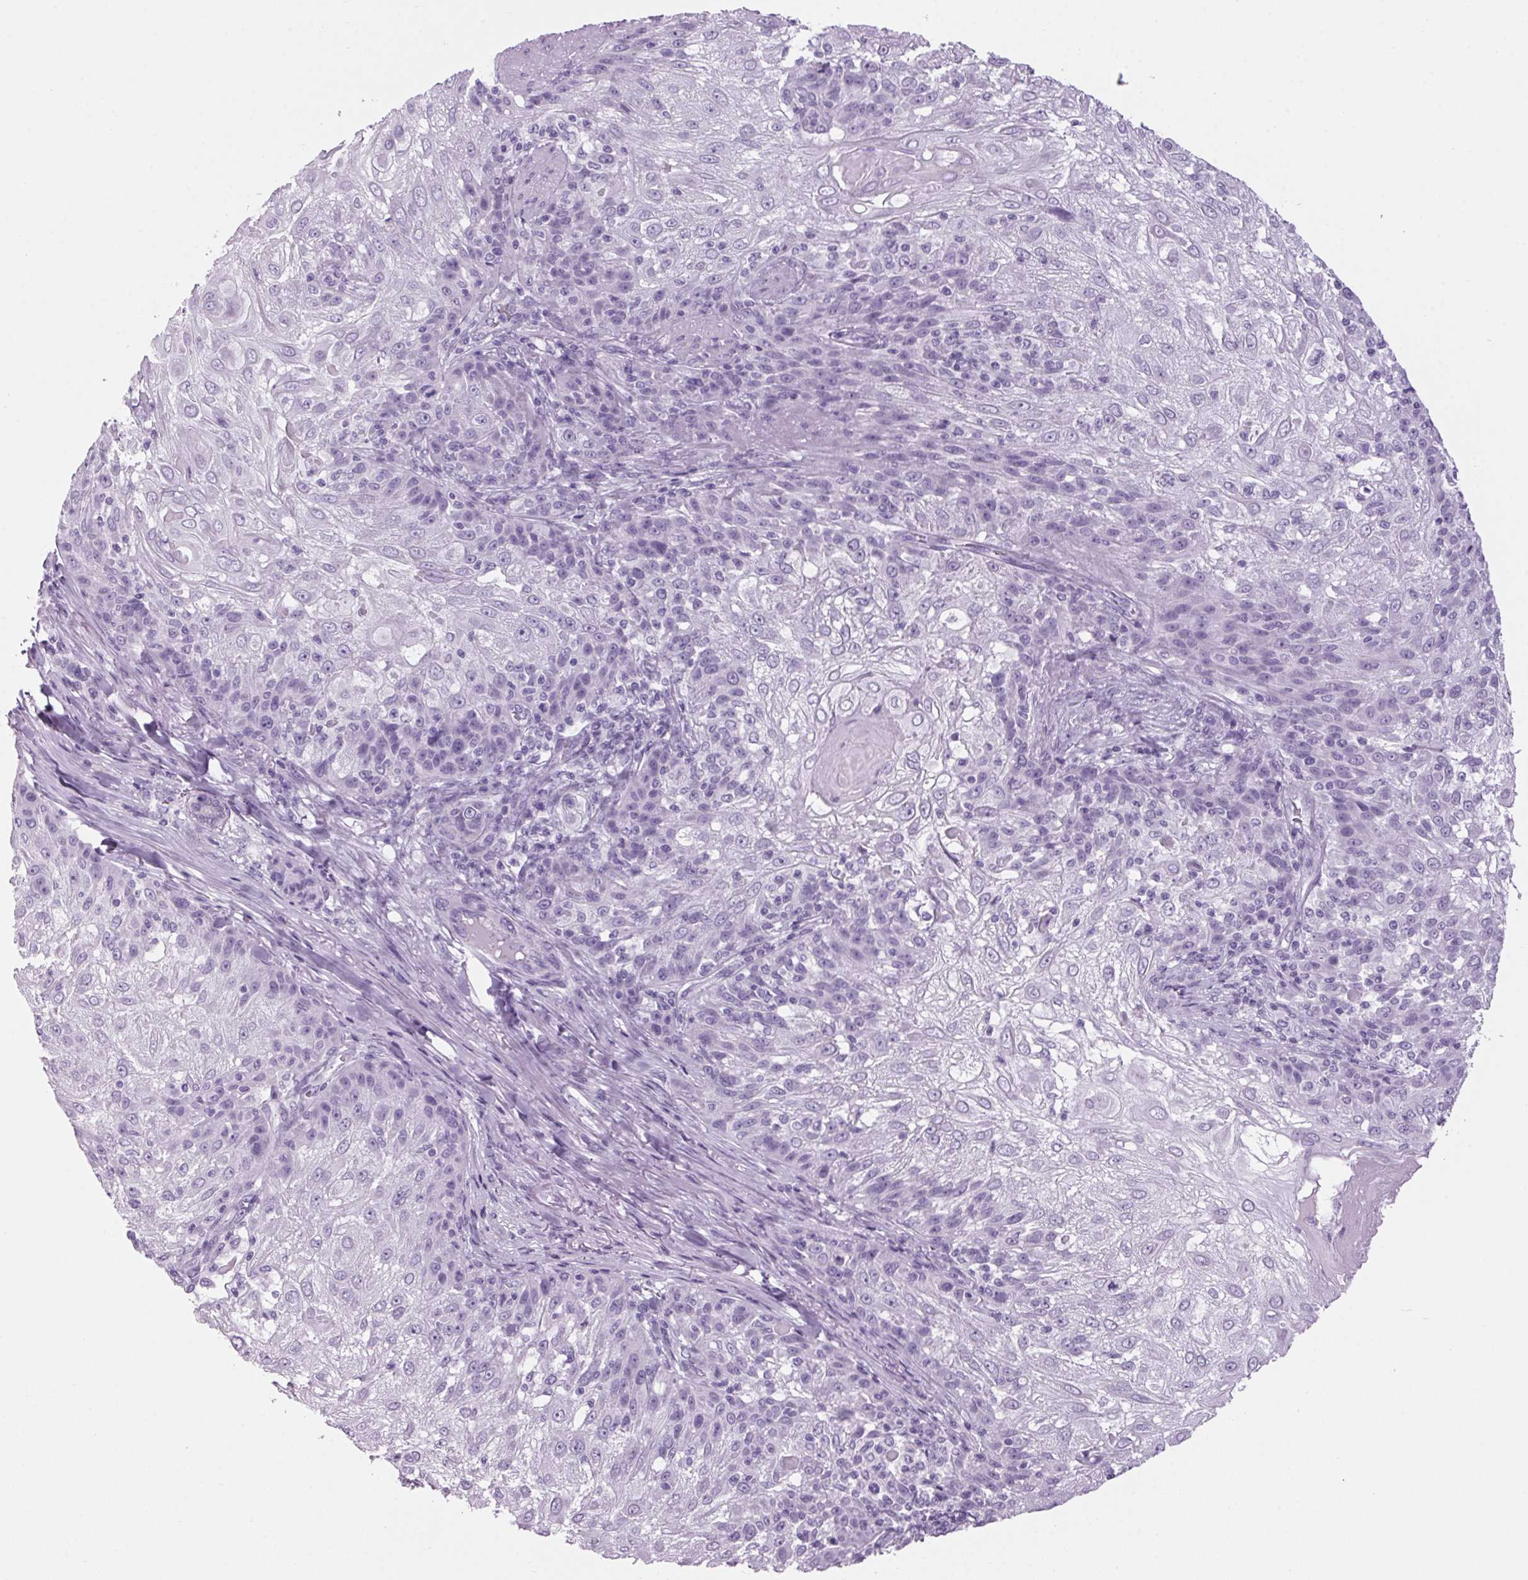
{"staining": {"intensity": "negative", "quantity": "none", "location": "none"}, "tissue": "skin cancer", "cell_type": "Tumor cells", "image_type": "cancer", "snomed": [{"axis": "morphology", "description": "Normal tissue, NOS"}, {"axis": "morphology", "description": "Squamous cell carcinoma, NOS"}, {"axis": "topography", "description": "Skin"}], "caption": "There is no significant expression in tumor cells of skin cancer (squamous cell carcinoma). (DAB (3,3'-diaminobenzidine) immunohistochemistry visualized using brightfield microscopy, high magnification).", "gene": "PPP1R1A", "patient": {"sex": "female", "age": 83}}